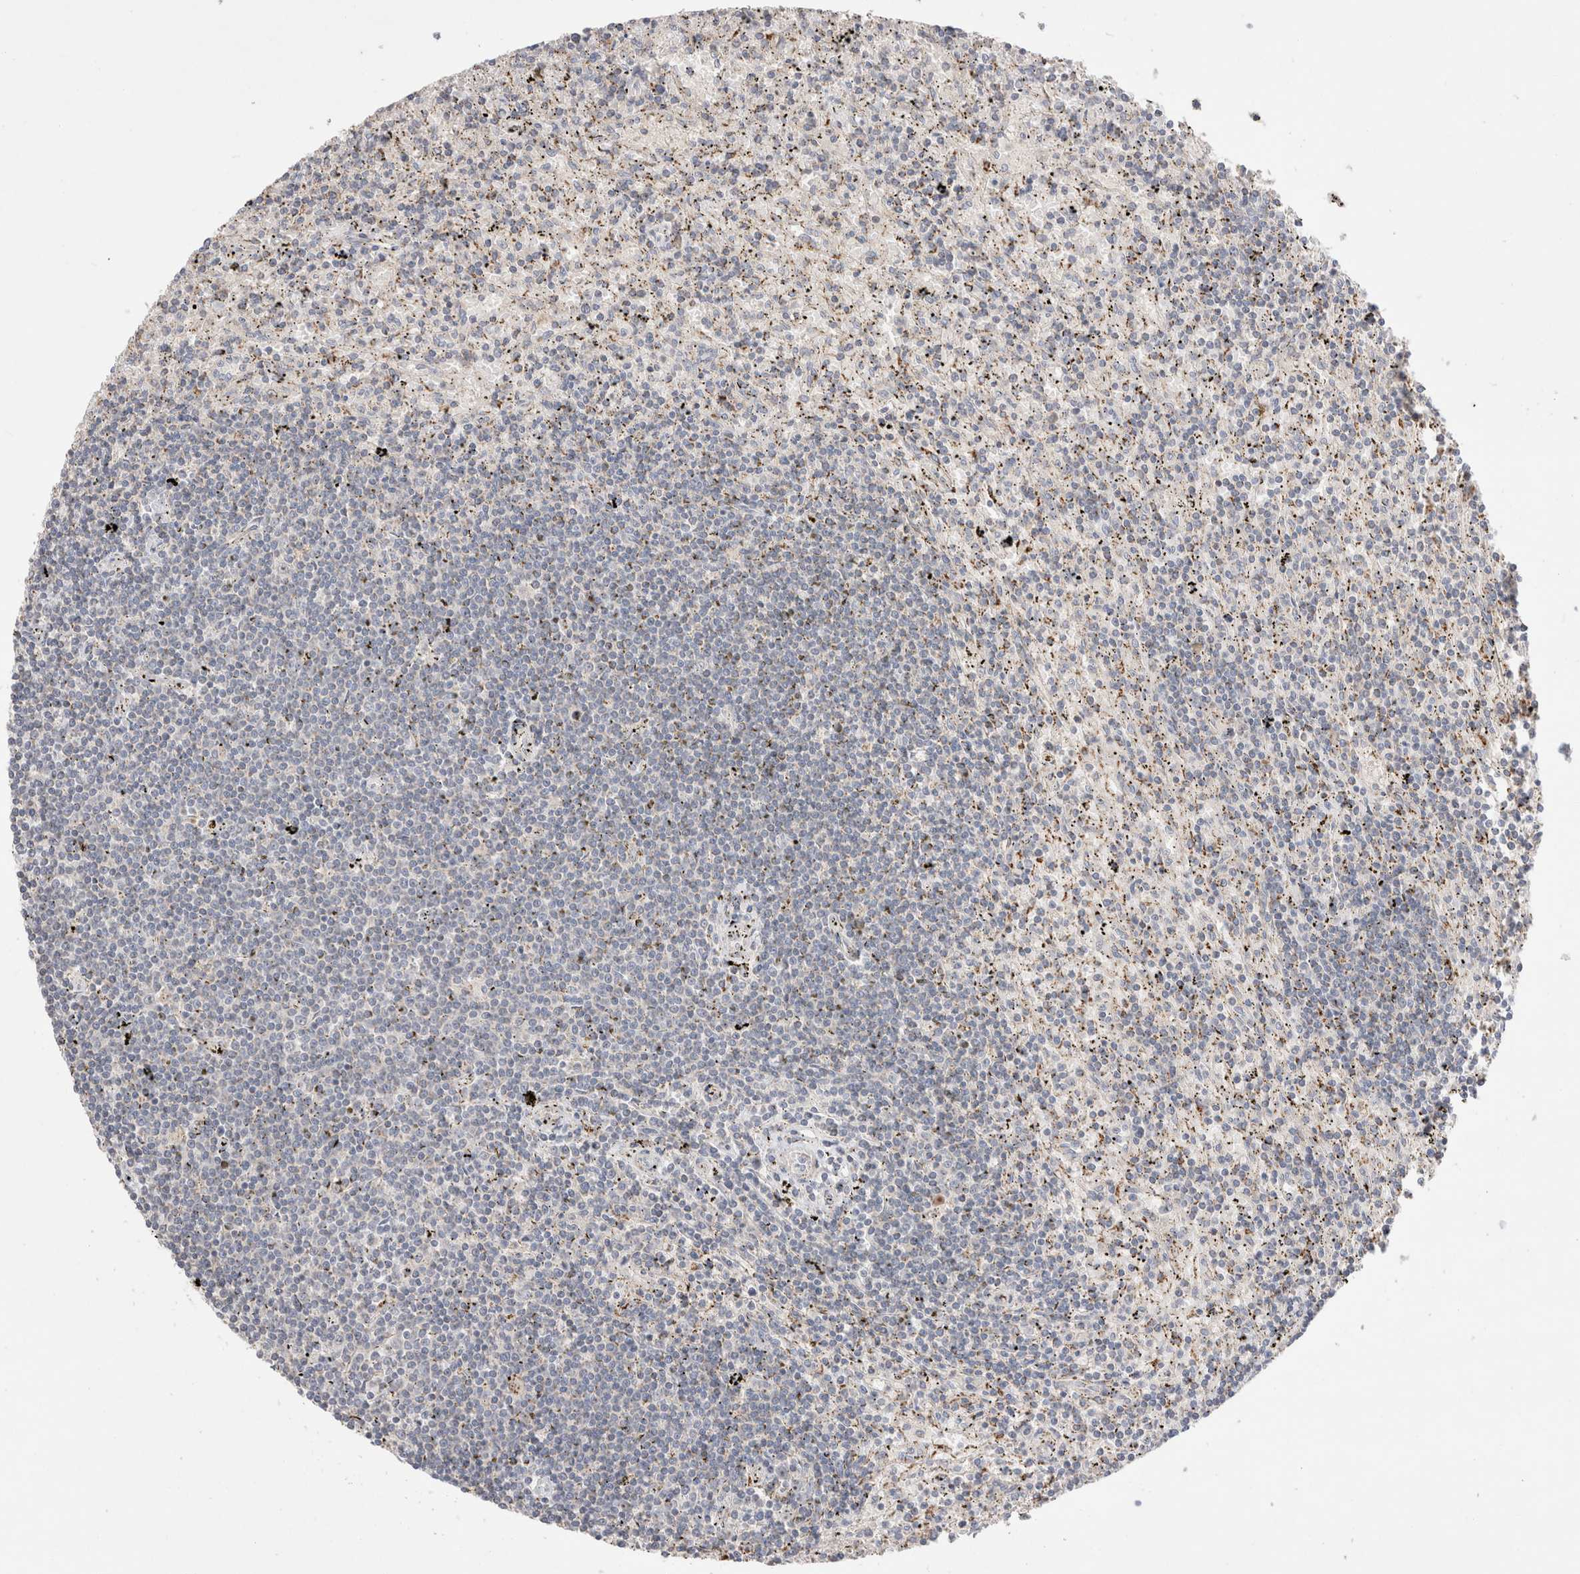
{"staining": {"intensity": "negative", "quantity": "none", "location": "none"}, "tissue": "lymphoma", "cell_type": "Tumor cells", "image_type": "cancer", "snomed": [{"axis": "morphology", "description": "Malignant lymphoma, non-Hodgkin's type, Low grade"}, {"axis": "topography", "description": "Spleen"}], "caption": "Malignant lymphoma, non-Hodgkin's type (low-grade) stained for a protein using immunohistochemistry exhibits no expression tumor cells.", "gene": "CHADL", "patient": {"sex": "male", "age": 76}}